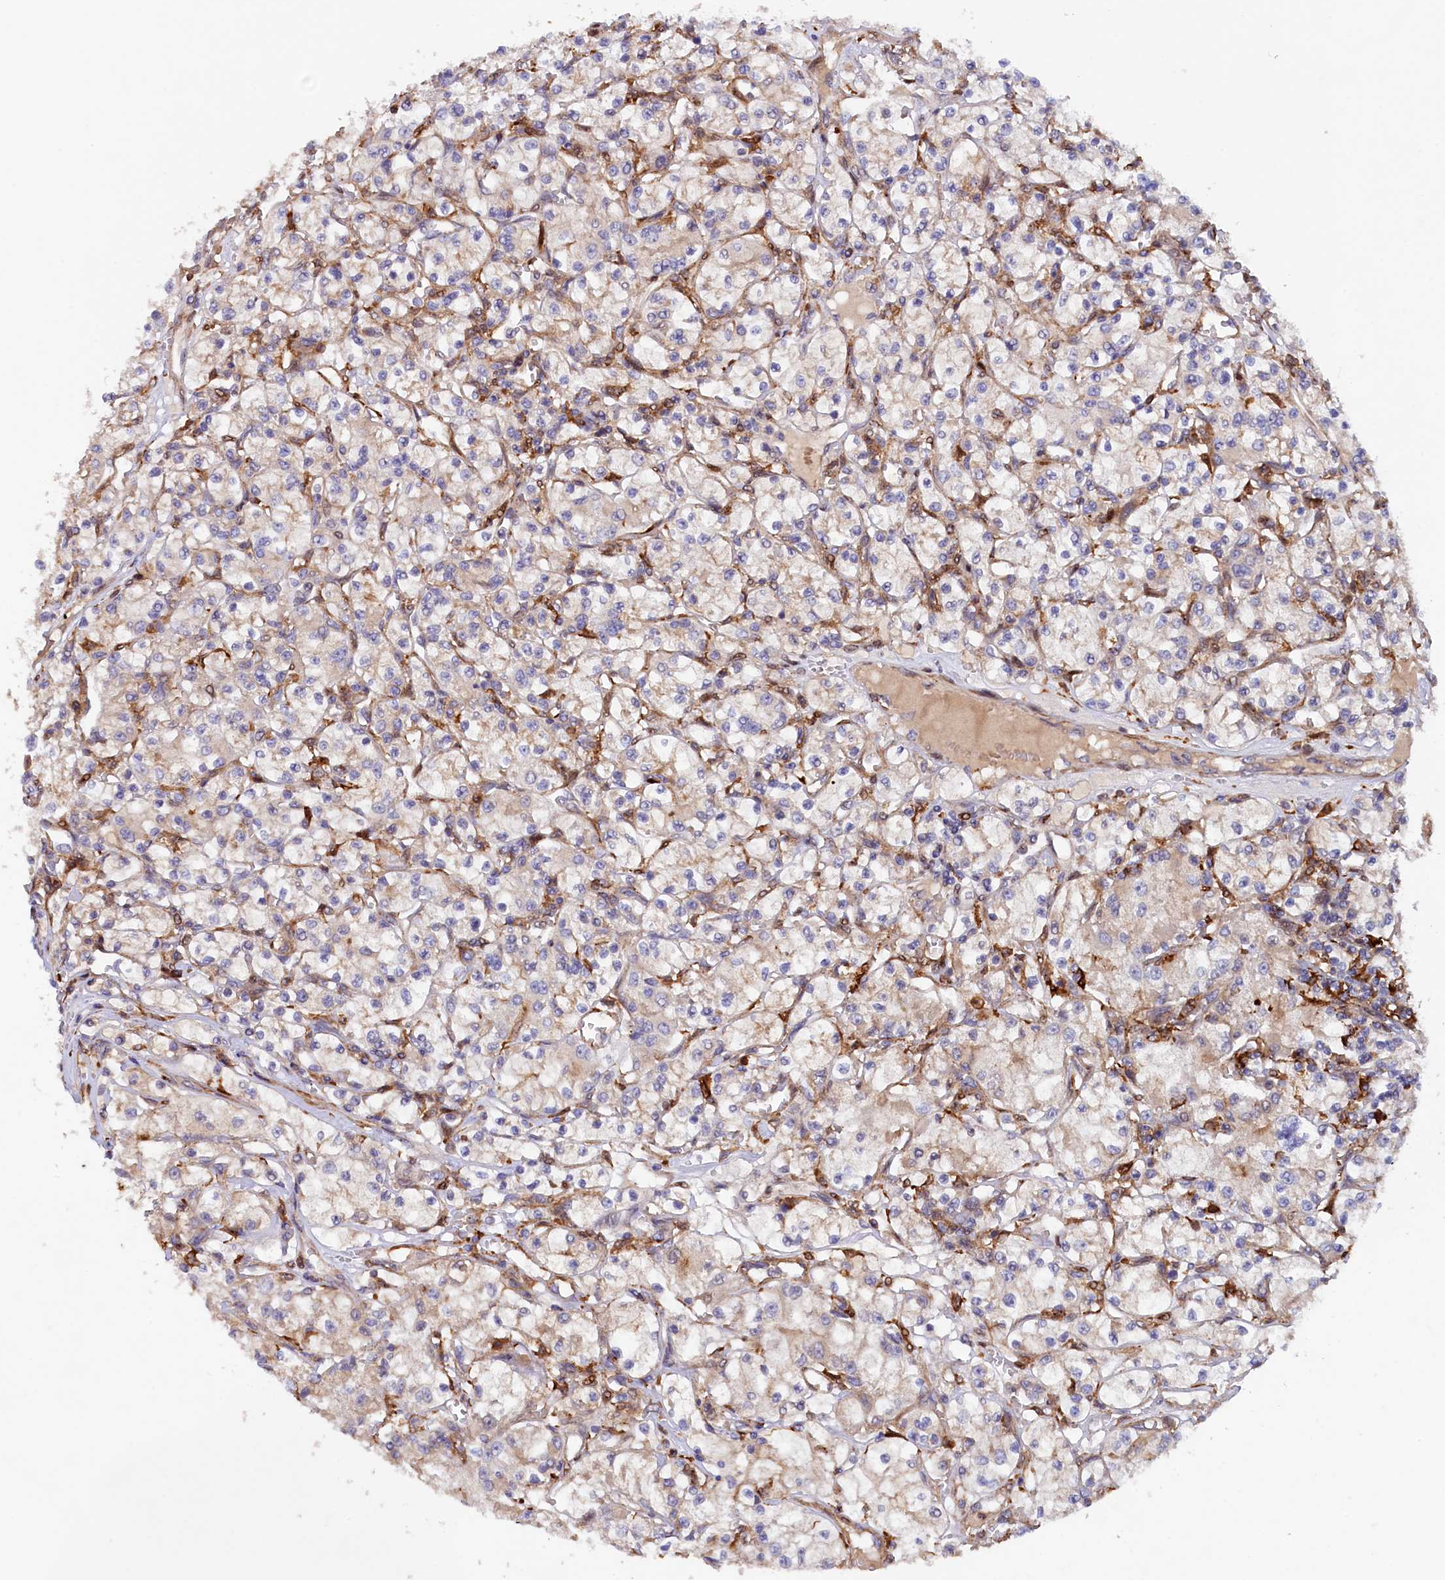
{"staining": {"intensity": "negative", "quantity": "none", "location": "none"}, "tissue": "renal cancer", "cell_type": "Tumor cells", "image_type": "cancer", "snomed": [{"axis": "morphology", "description": "Adenocarcinoma, NOS"}, {"axis": "topography", "description": "Kidney"}], "caption": "The image exhibits no staining of tumor cells in renal cancer. The staining was performed using DAB (3,3'-diaminobenzidine) to visualize the protein expression in brown, while the nuclei were stained in blue with hematoxylin (Magnification: 20x).", "gene": "FERMT1", "patient": {"sex": "female", "age": 59}}